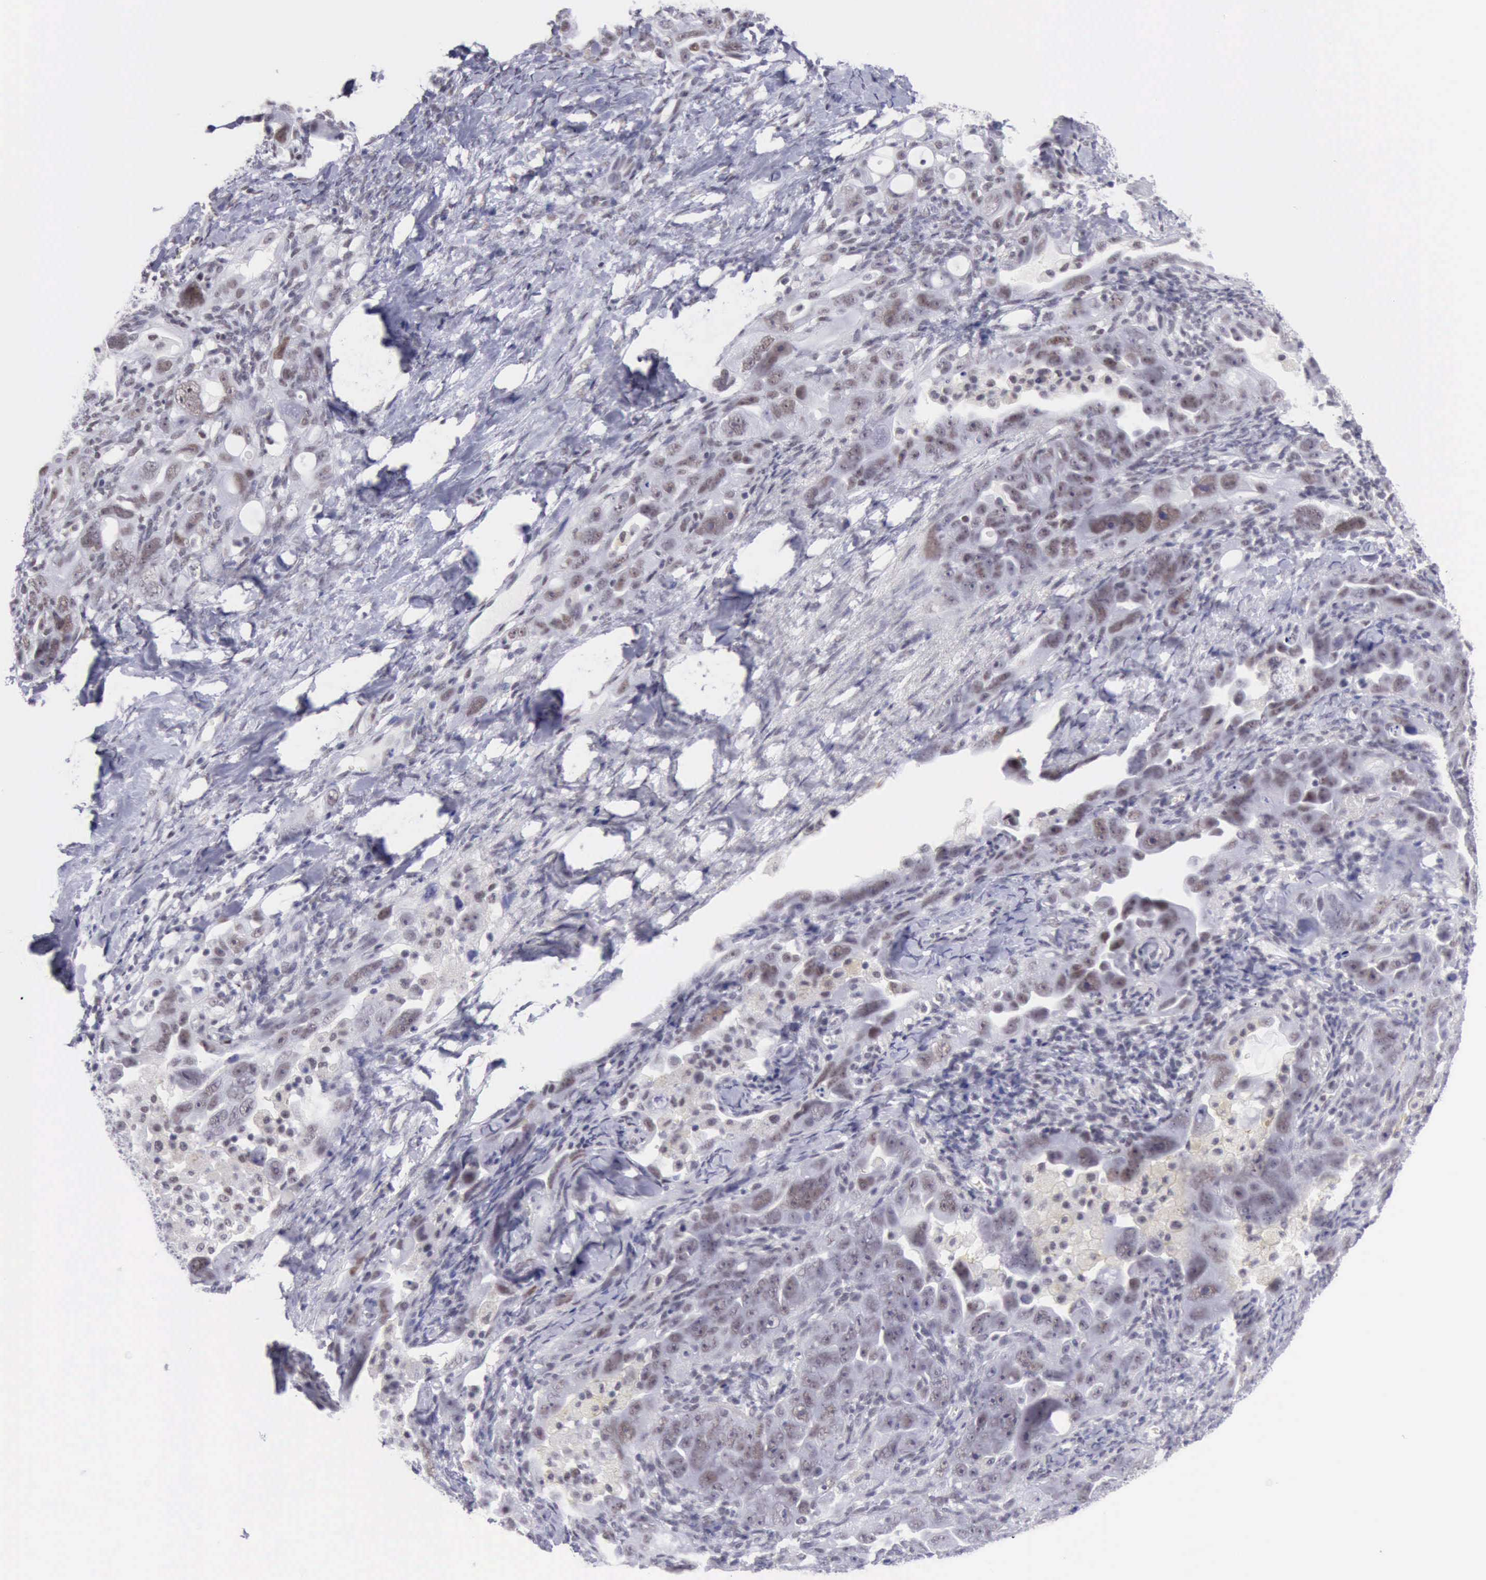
{"staining": {"intensity": "weak", "quantity": "<25%", "location": "nuclear"}, "tissue": "ovarian cancer", "cell_type": "Tumor cells", "image_type": "cancer", "snomed": [{"axis": "morphology", "description": "Cystadenocarcinoma, serous, NOS"}, {"axis": "topography", "description": "Ovary"}], "caption": "IHC photomicrograph of human ovarian cancer stained for a protein (brown), which shows no positivity in tumor cells. The staining is performed using DAB brown chromogen with nuclei counter-stained in using hematoxylin.", "gene": "EP300", "patient": {"sex": "female", "age": 66}}